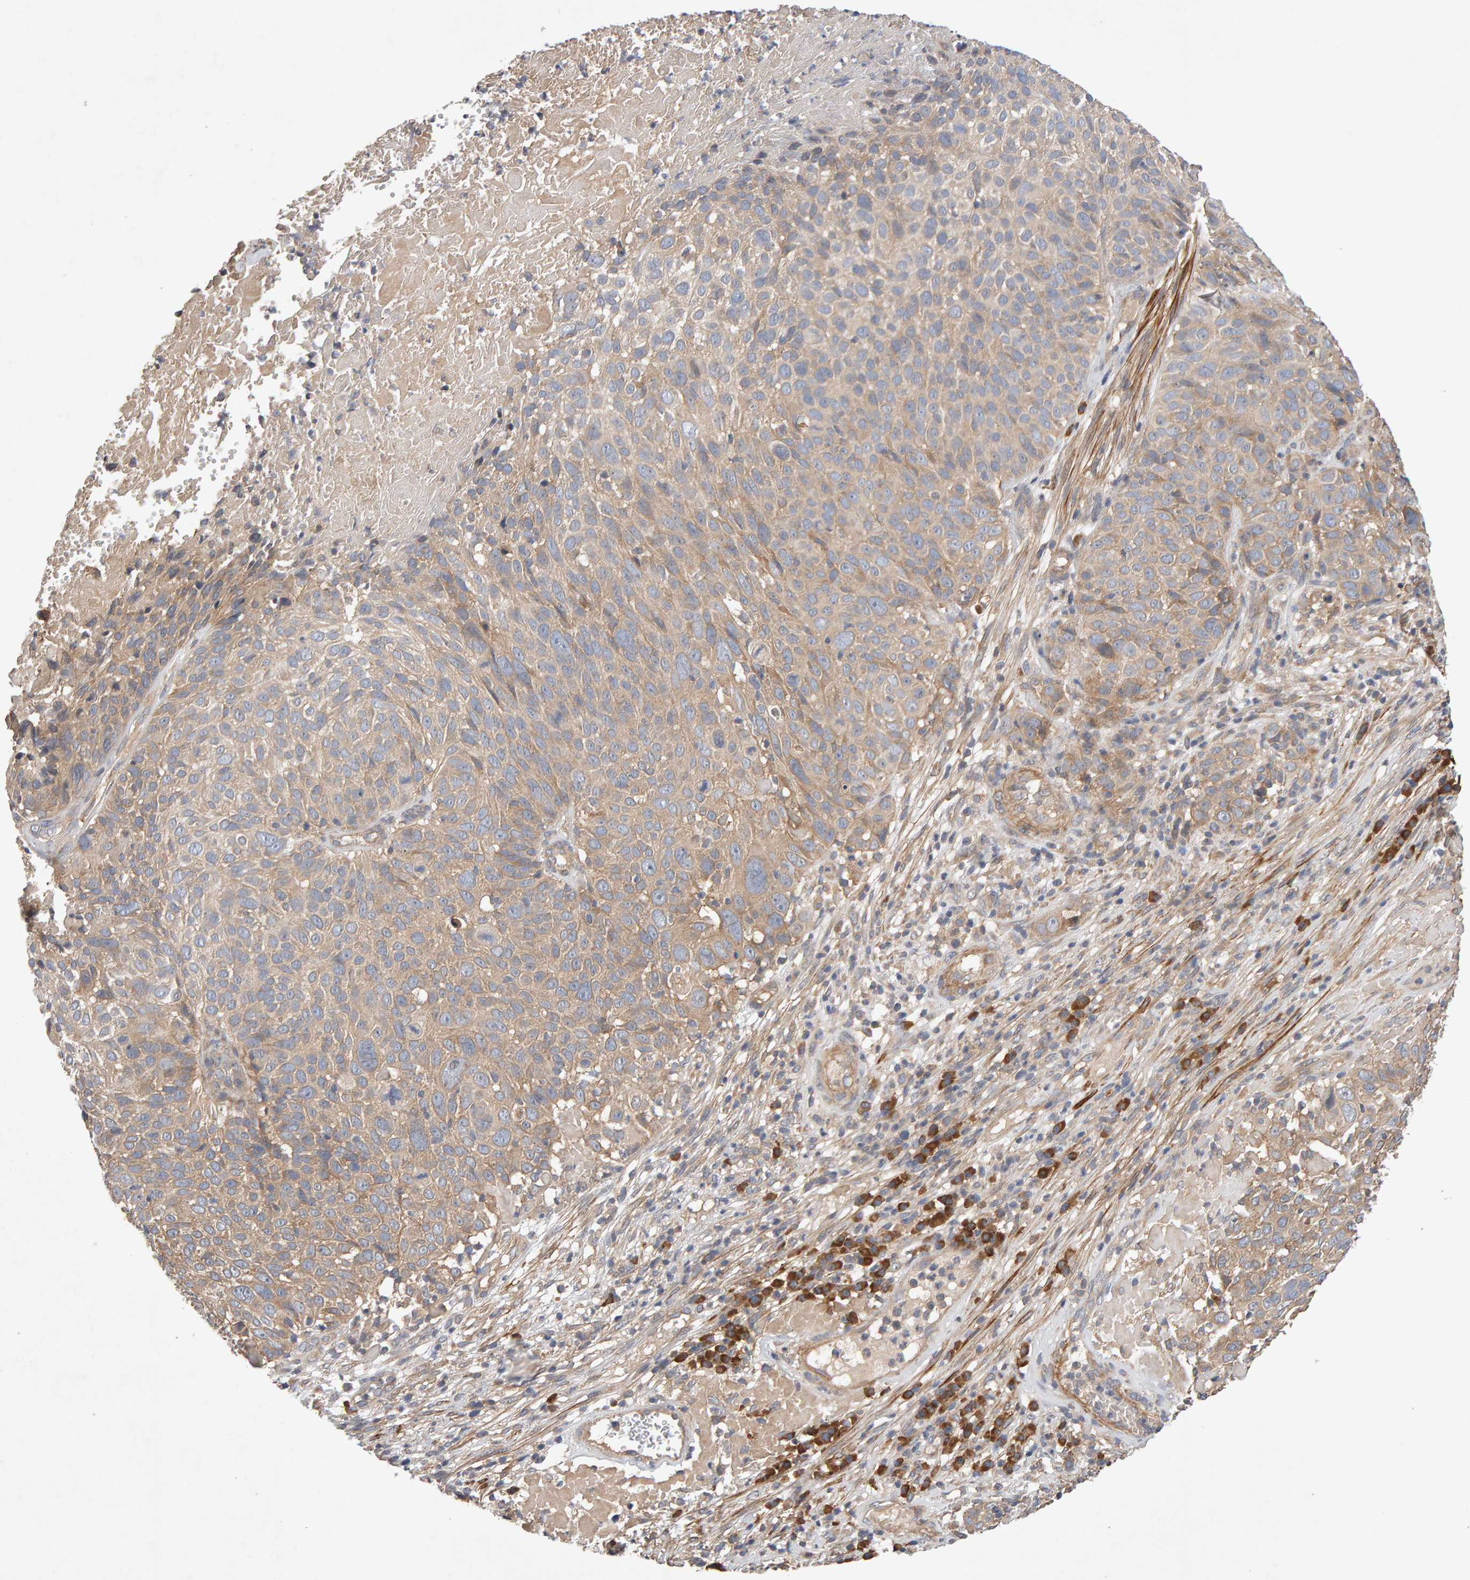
{"staining": {"intensity": "weak", "quantity": "25%-75%", "location": "cytoplasmic/membranous"}, "tissue": "cervical cancer", "cell_type": "Tumor cells", "image_type": "cancer", "snomed": [{"axis": "morphology", "description": "Squamous cell carcinoma, NOS"}, {"axis": "topography", "description": "Cervix"}], "caption": "Cervical squamous cell carcinoma stained with a protein marker exhibits weak staining in tumor cells.", "gene": "RNF19A", "patient": {"sex": "female", "age": 74}}